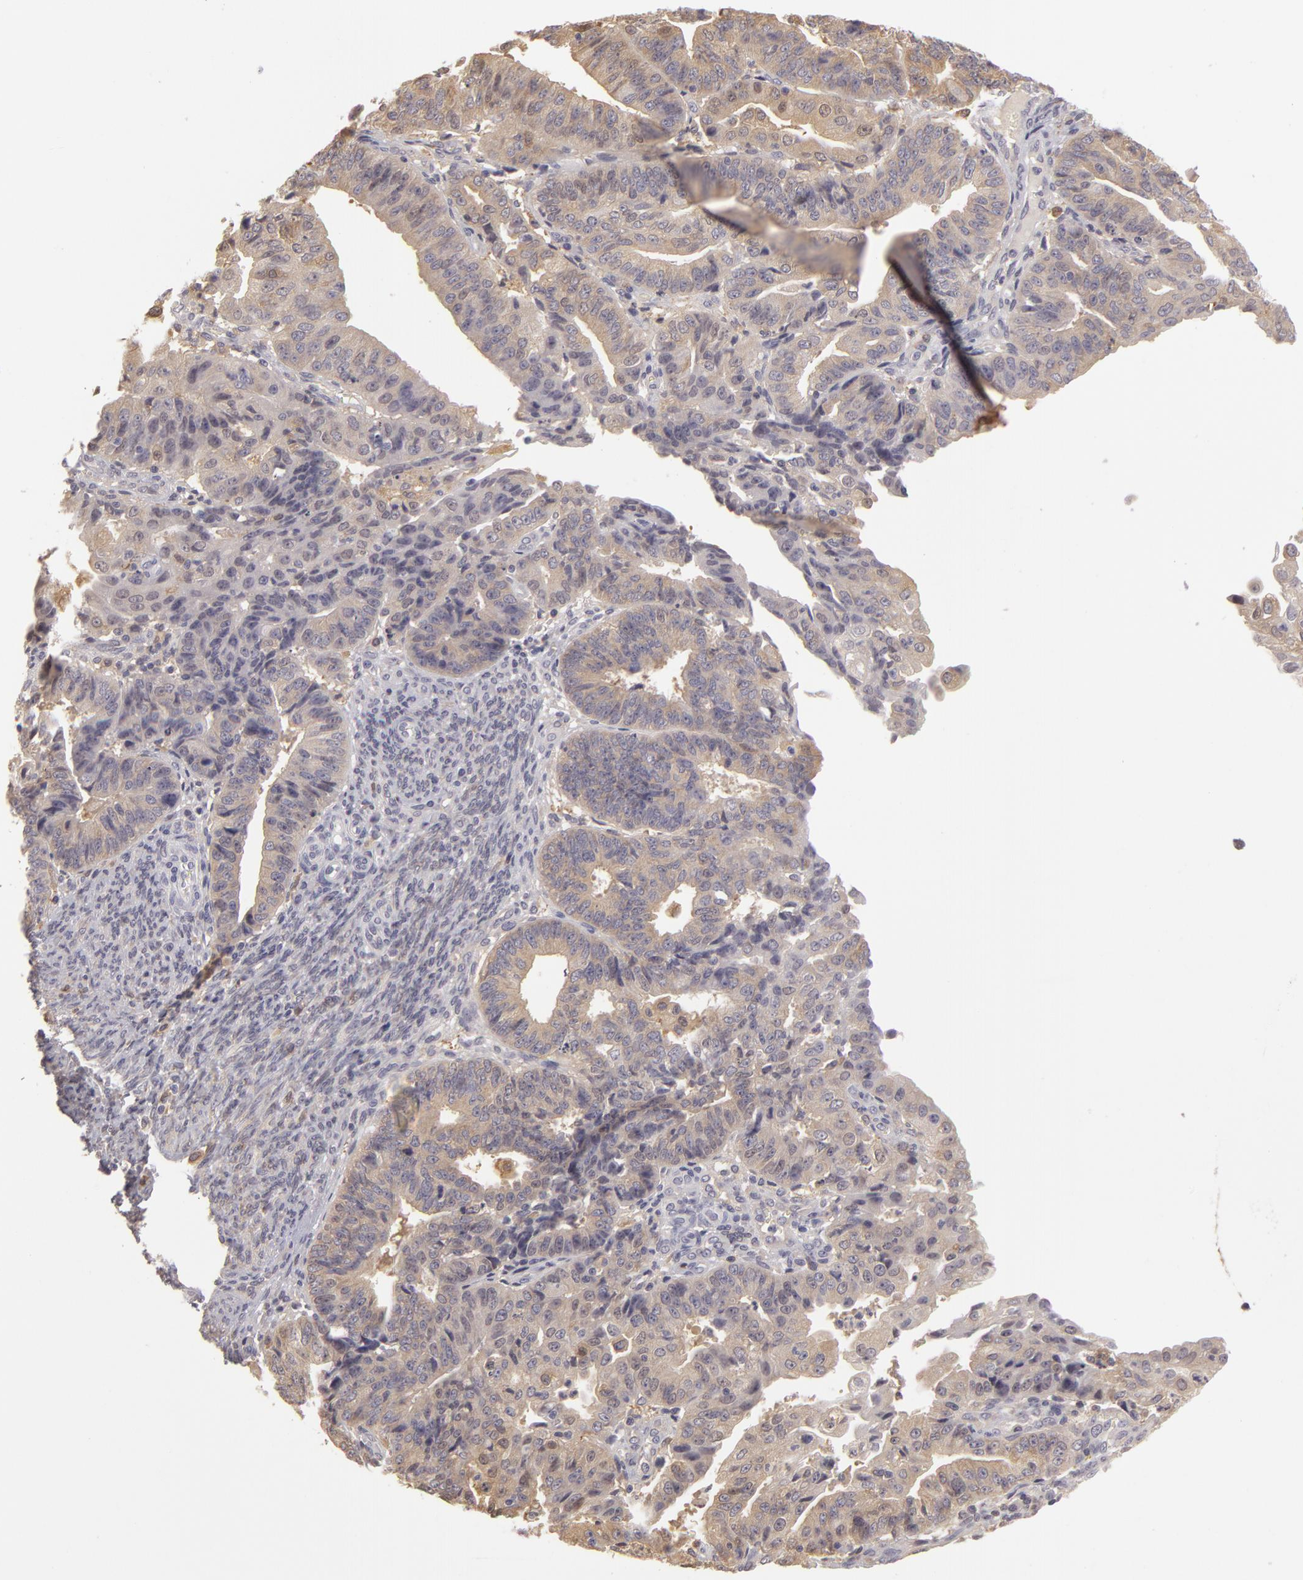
{"staining": {"intensity": "negative", "quantity": "none", "location": "none"}, "tissue": "endometrial cancer", "cell_type": "Tumor cells", "image_type": "cancer", "snomed": [{"axis": "morphology", "description": "Adenocarcinoma, NOS"}, {"axis": "topography", "description": "Endometrium"}], "caption": "The photomicrograph displays no significant staining in tumor cells of endometrial adenocarcinoma.", "gene": "GNPDA1", "patient": {"sex": "female", "age": 56}}